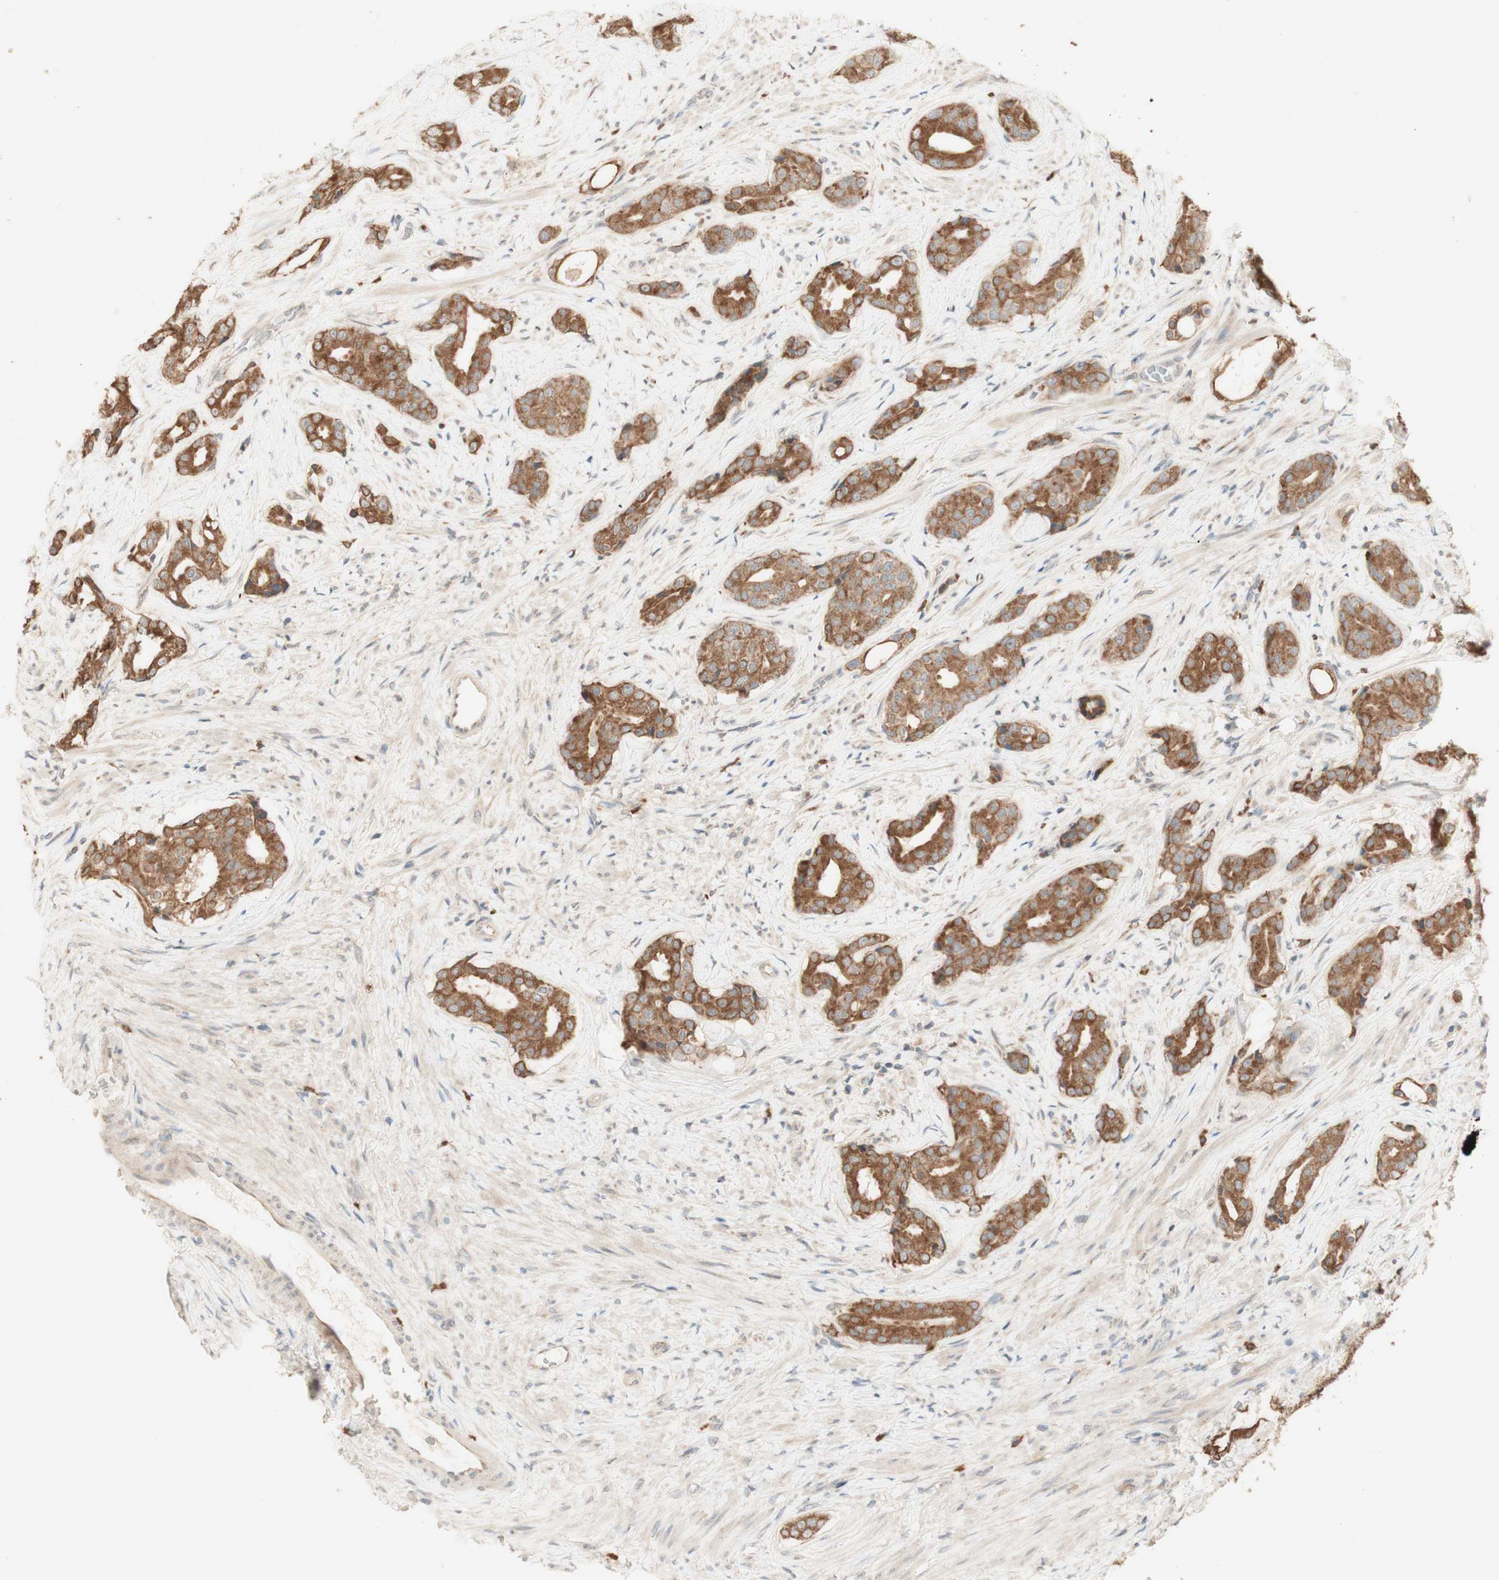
{"staining": {"intensity": "moderate", "quantity": ">75%", "location": "cytoplasmic/membranous"}, "tissue": "prostate cancer", "cell_type": "Tumor cells", "image_type": "cancer", "snomed": [{"axis": "morphology", "description": "Adenocarcinoma, High grade"}, {"axis": "topography", "description": "Prostate"}], "caption": "Protein staining of prostate high-grade adenocarcinoma tissue displays moderate cytoplasmic/membranous staining in approximately >75% of tumor cells.", "gene": "CLCN2", "patient": {"sex": "male", "age": 71}}